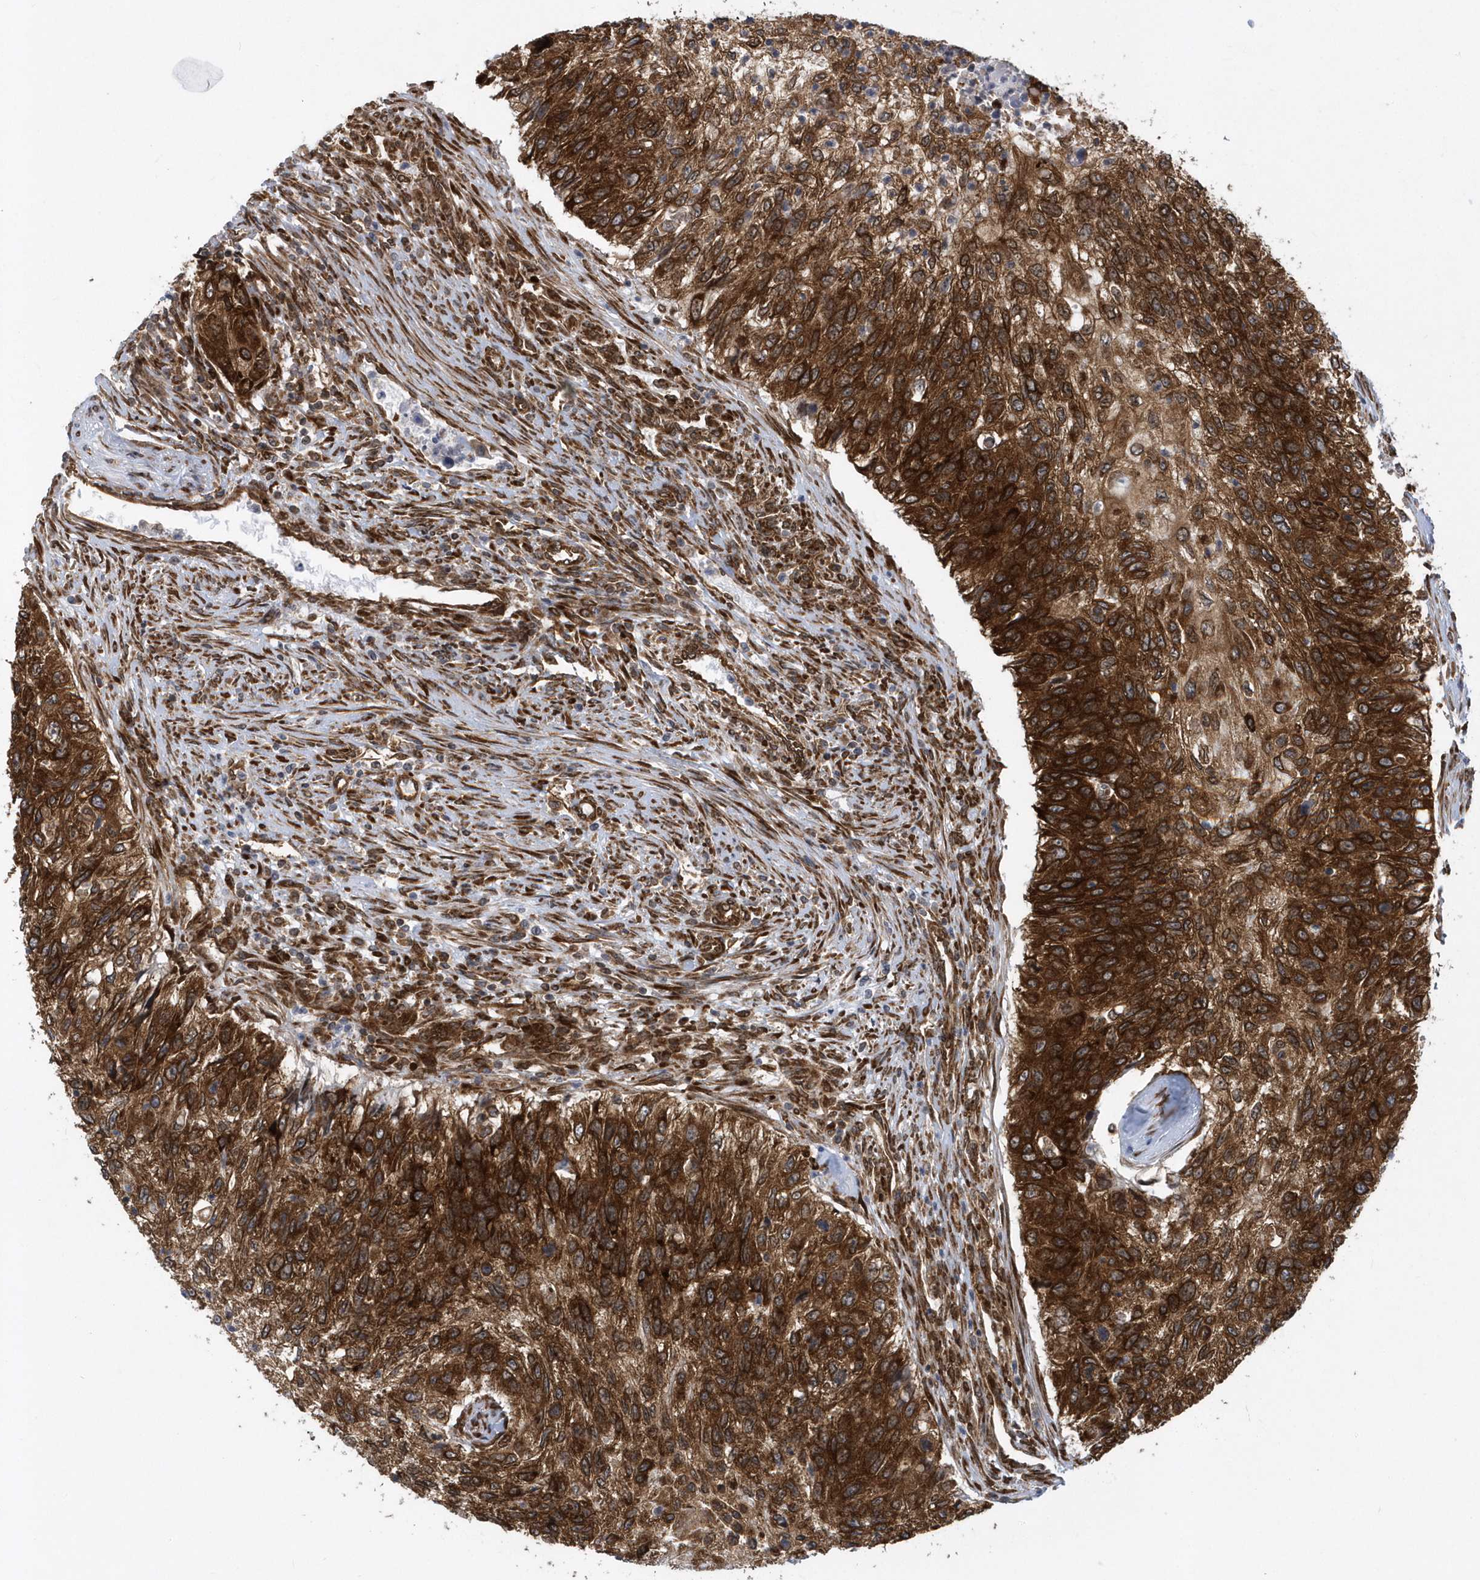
{"staining": {"intensity": "strong", "quantity": ">75%", "location": "cytoplasmic/membranous"}, "tissue": "urothelial cancer", "cell_type": "Tumor cells", "image_type": "cancer", "snomed": [{"axis": "morphology", "description": "Urothelial carcinoma, High grade"}, {"axis": "topography", "description": "Urinary bladder"}], "caption": "Urothelial cancer stained for a protein (brown) demonstrates strong cytoplasmic/membranous positive staining in about >75% of tumor cells.", "gene": "PHF1", "patient": {"sex": "female", "age": 60}}